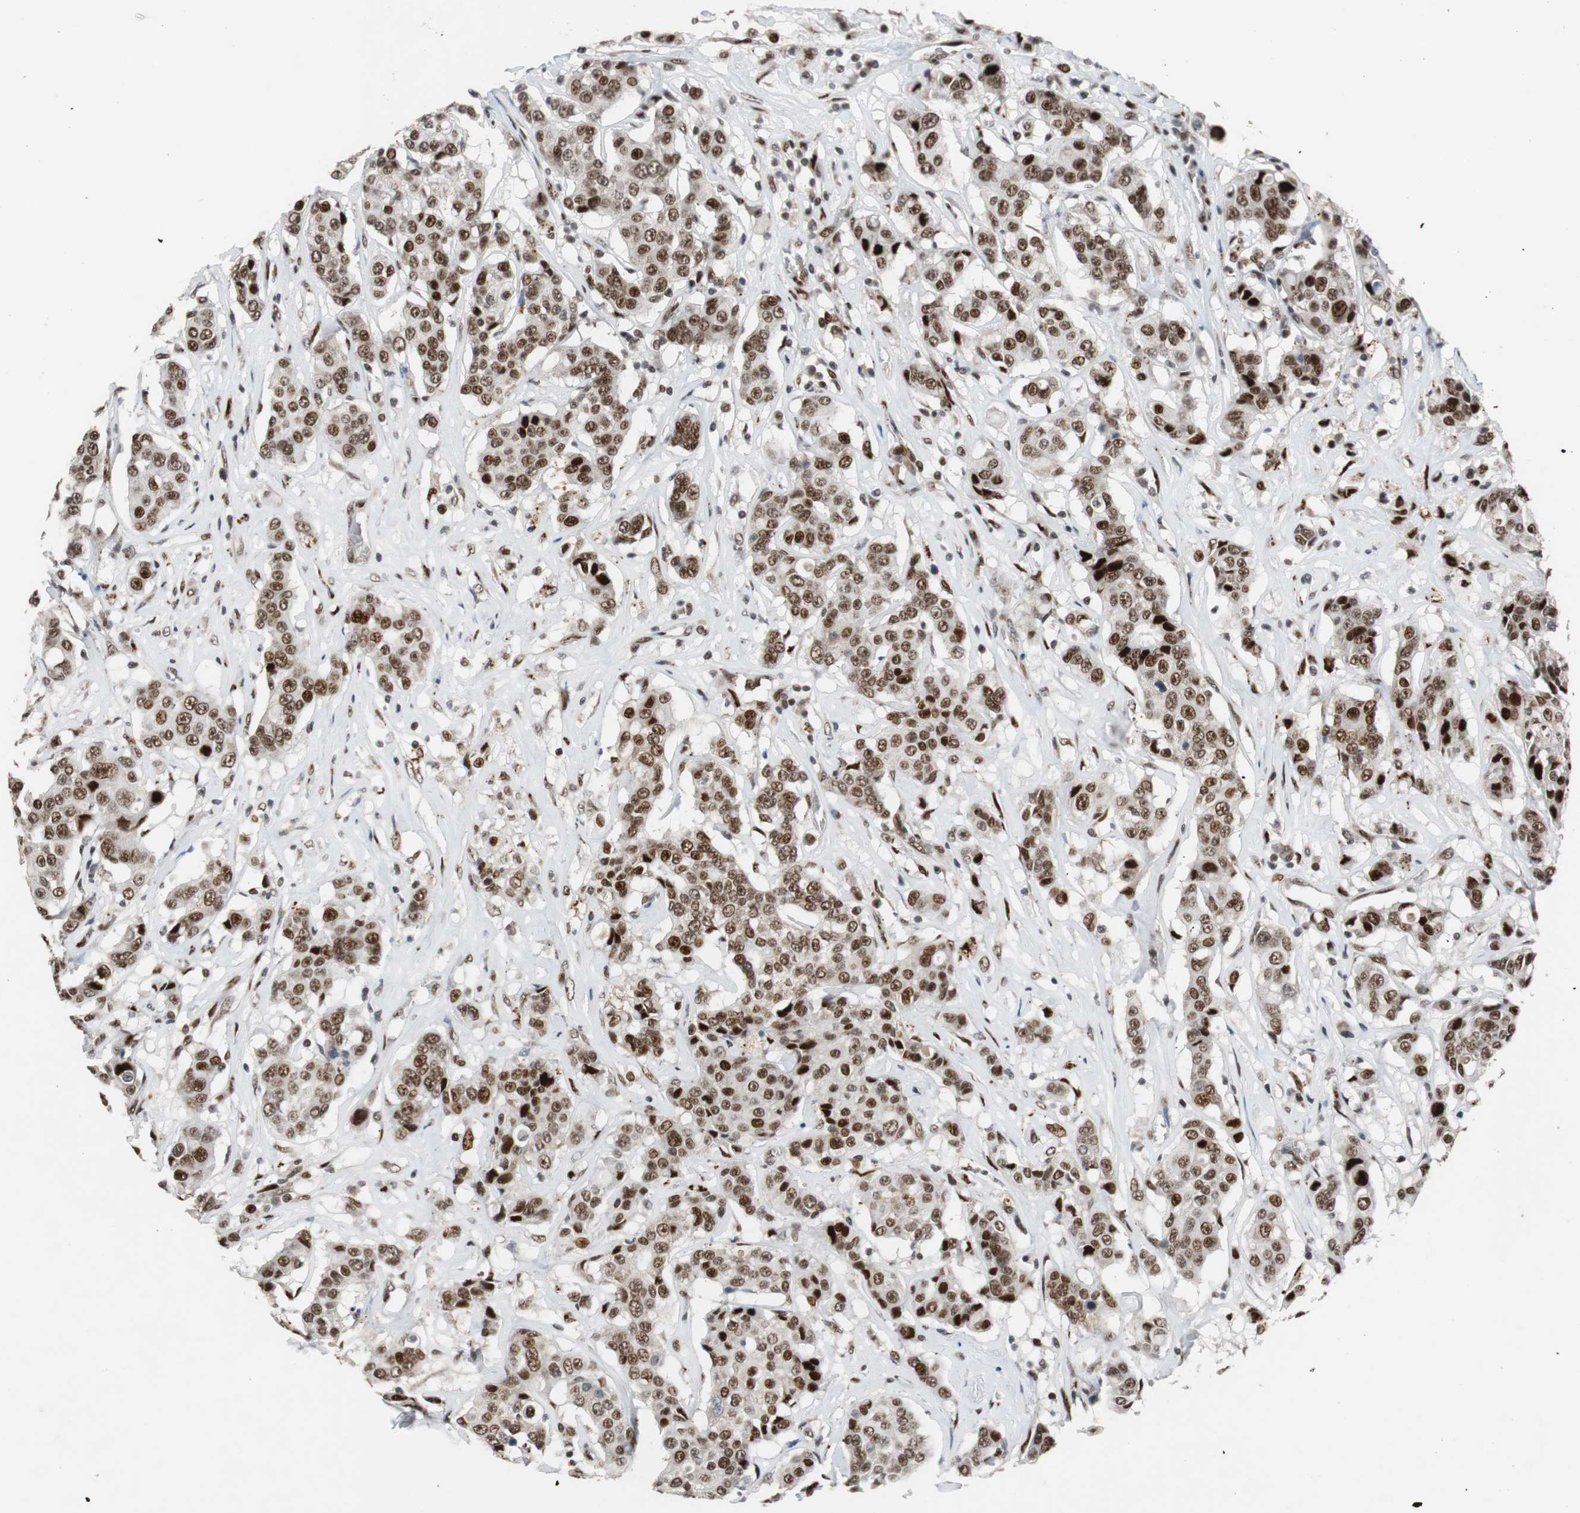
{"staining": {"intensity": "strong", "quantity": ">75%", "location": "nuclear"}, "tissue": "breast cancer", "cell_type": "Tumor cells", "image_type": "cancer", "snomed": [{"axis": "morphology", "description": "Duct carcinoma"}, {"axis": "topography", "description": "Breast"}], "caption": "Immunohistochemical staining of human breast infiltrating ductal carcinoma reveals high levels of strong nuclear expression in approximately >75% of tumor cells.", "gene": "NBL1", "patient": {"sex": "female", "age": 27}}